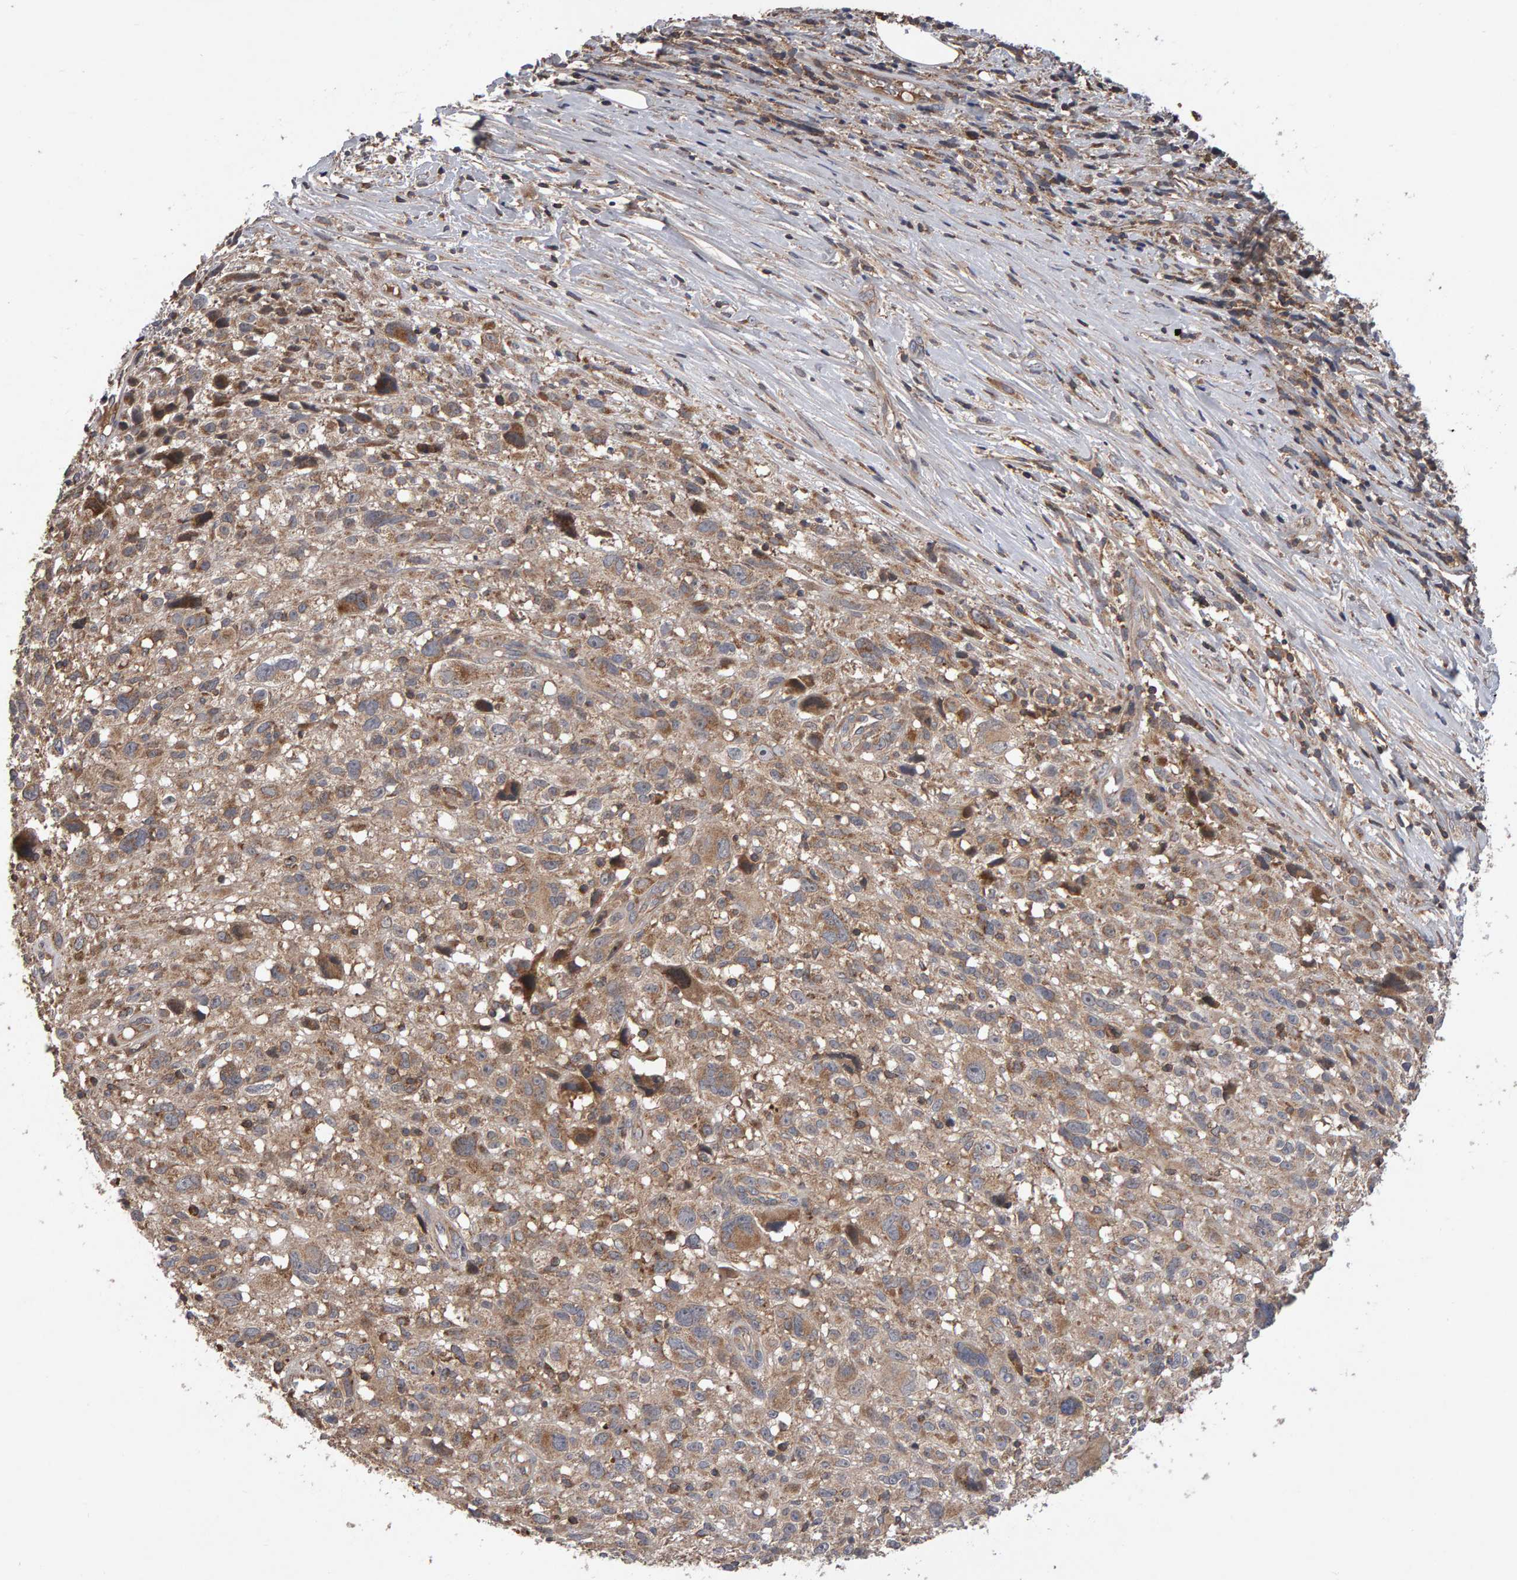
{"staining": {"intensity": "weak", "quantity": ">75%", "location": "cytoplasmic/membranous"}, "tissue": "melanoma", "cell_type": "Tumor cells", "image_type": "cancer", "snomed": [{"axis": "morphology", "description": "Malignant melanoma, NOS"}, {"axis": "topography", "description": "Skin"}], "caption": "Weak cytoplasmic/membranous expression for a protein is identified in approximately >75% of tumor cells of melanoma using immunohistochemistry (IHC).", "gene": "PGS1", "patient": {"sex": "female", "age": 55}}